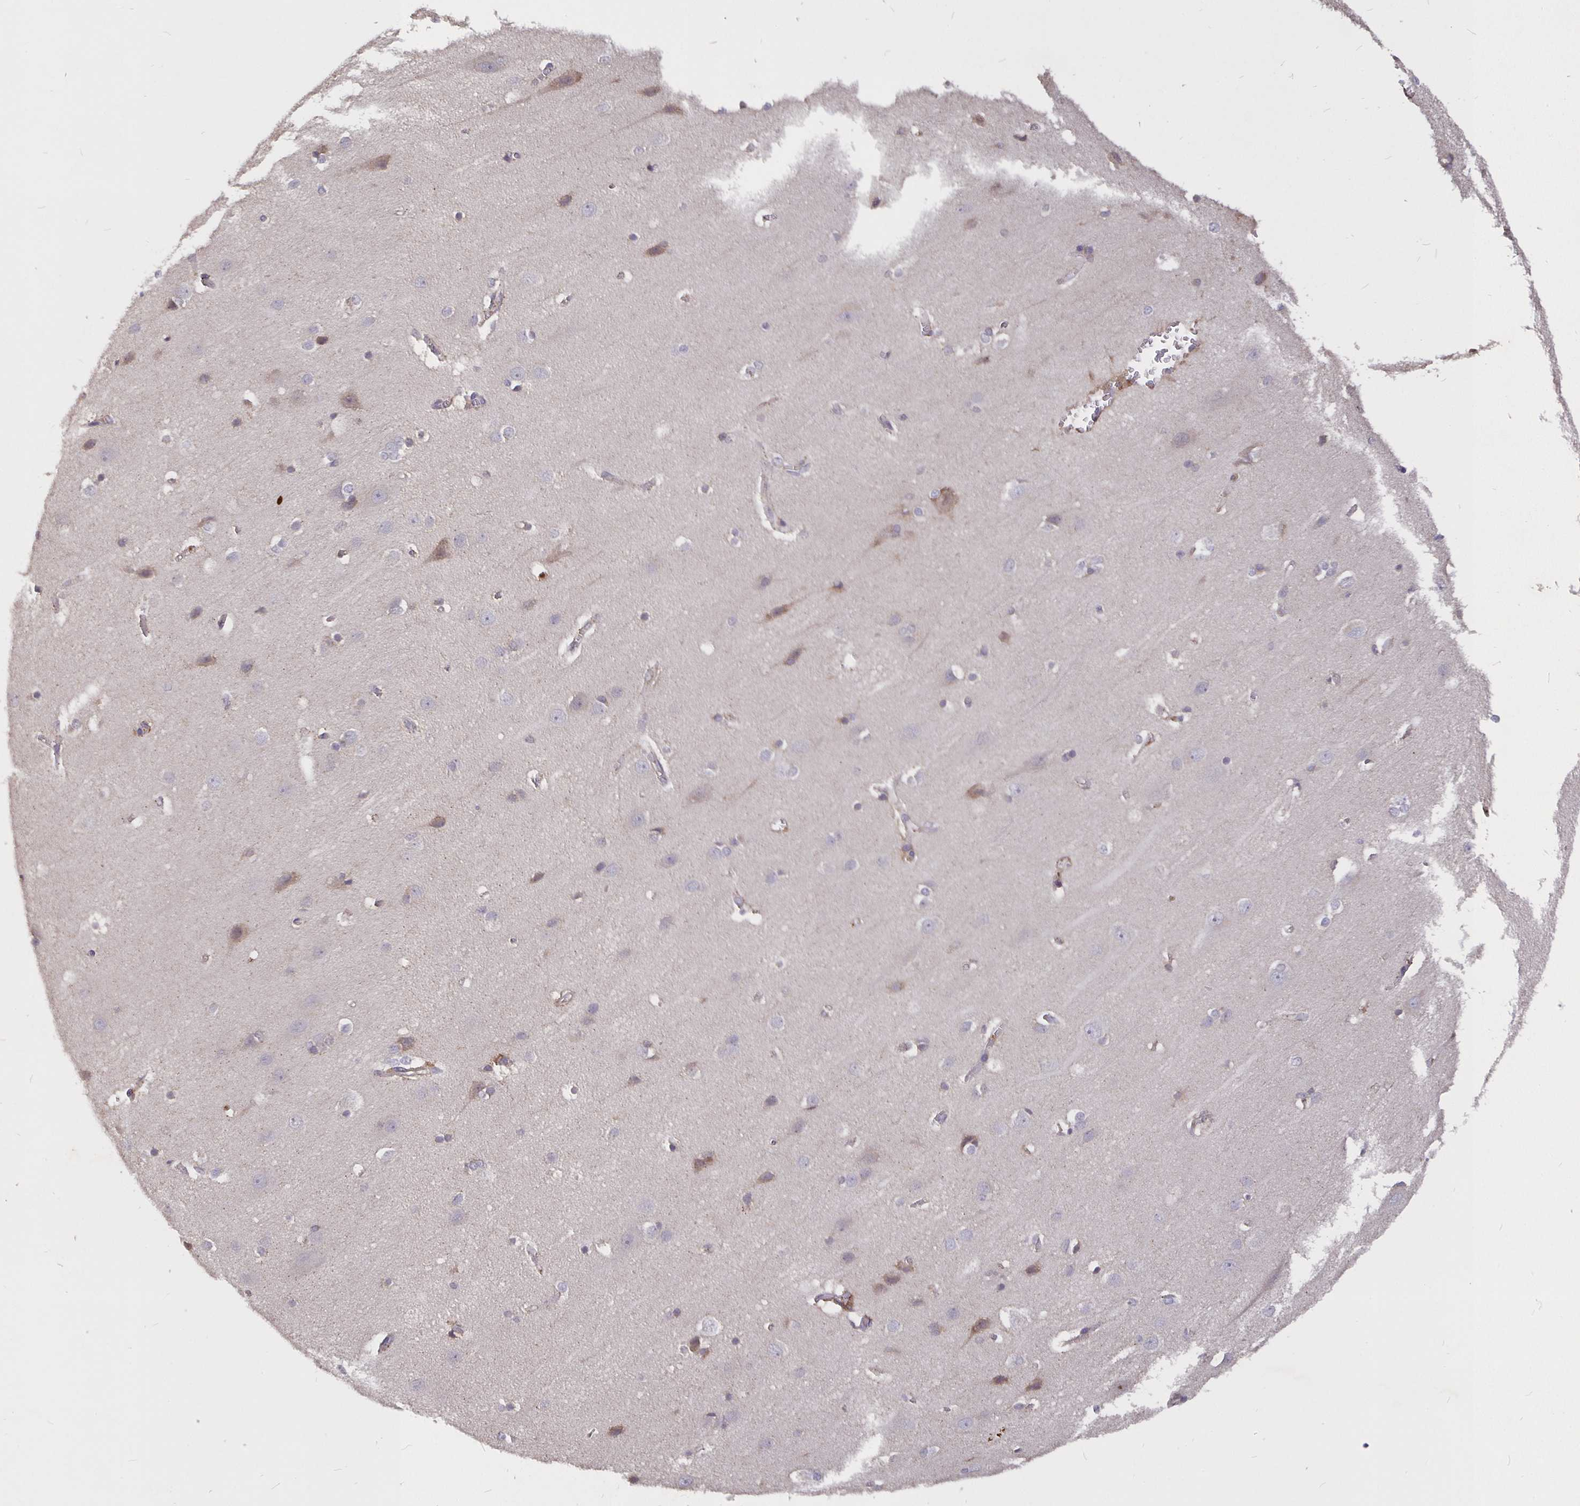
{"staining": {"intensity": "negative", "quantity": "none", "location": "none"}, "tissue": "cerebral cortex", "cell_type": "Endothelial cells", "image_type": "normal", "snomed": [{"axis": "morphology", "description": "Normal tissue, NOS"}, {"axis": "topography", "description": "Cerebral cortex"}], "caption": "Immunohistochemistry of unremarkable cerebral cortex demonstrates no staining in endothelial cells.", "gene": "NOG", "patient": {"sex": "male", "age": 37}}